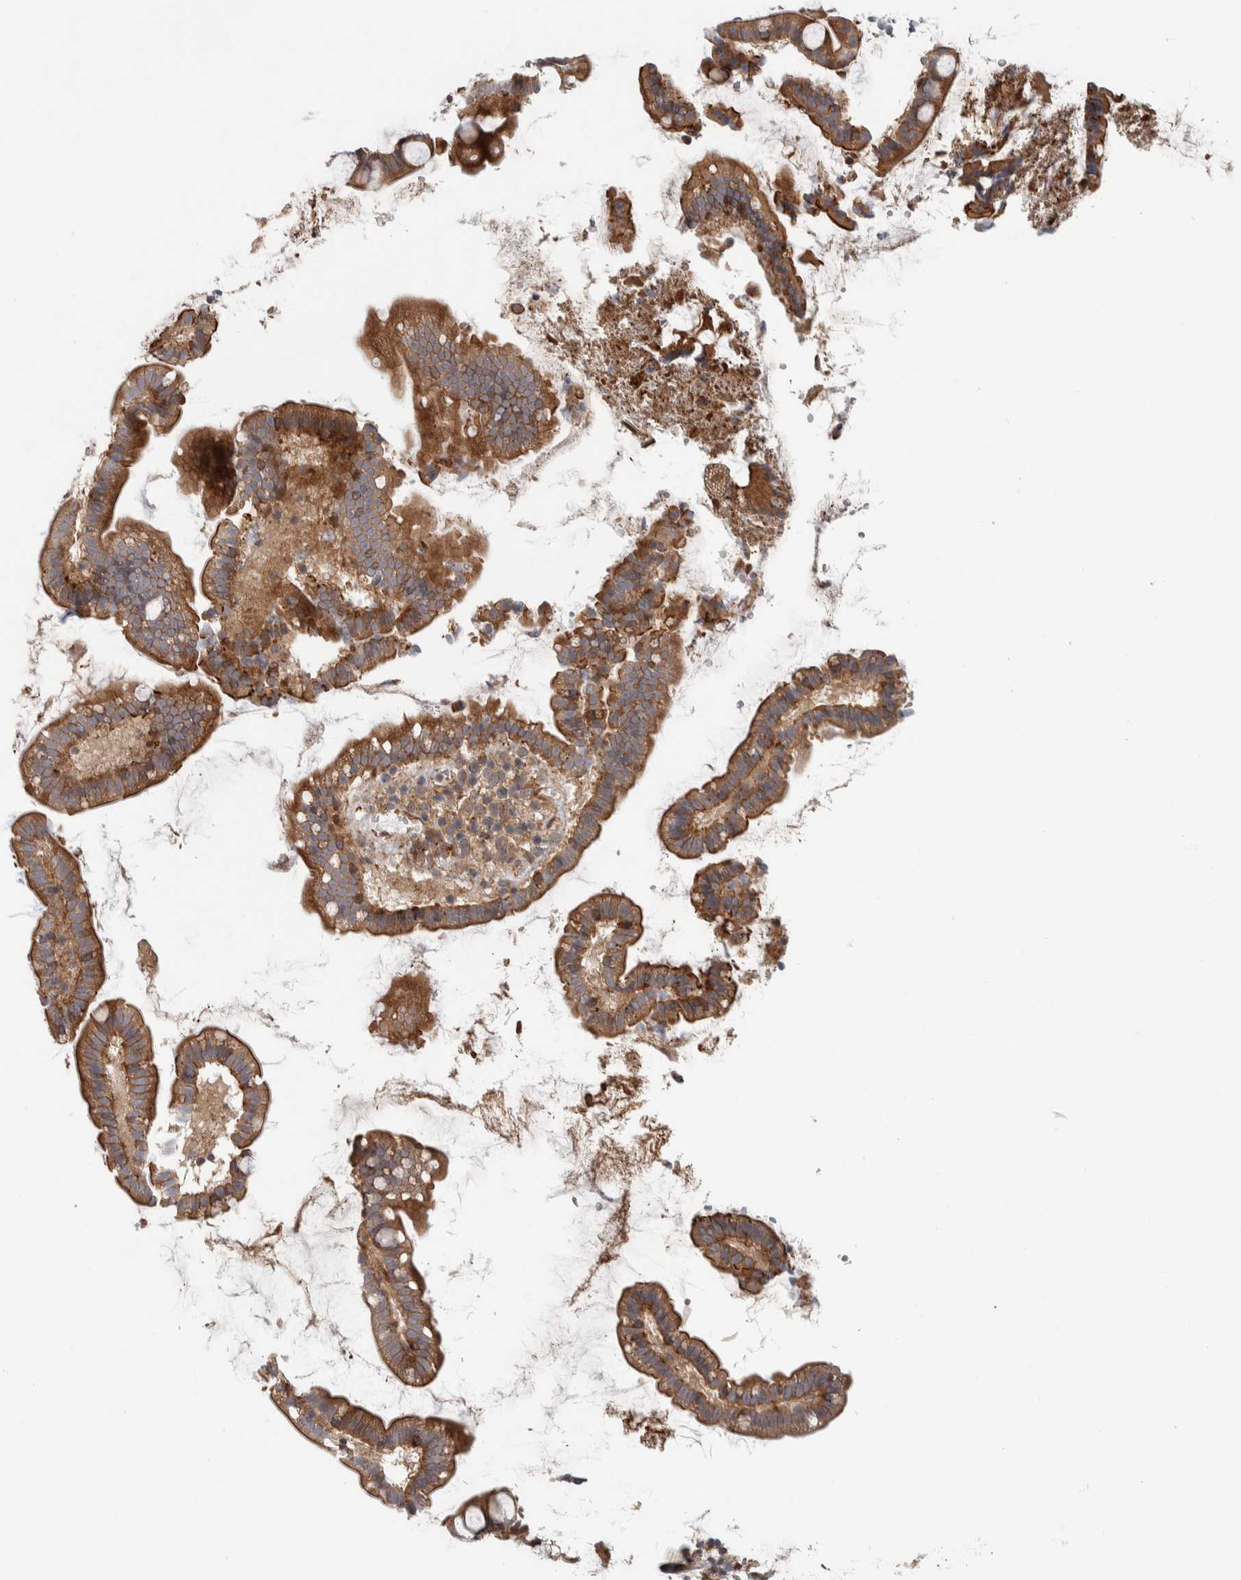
{"staining": {"intensity": "moderate", "quantity": ">75%", "location": "cytoplasmic/membranous"}, "tissue": "small intestine", "cell_type": "Glandular cells", "image_type": "normal", "snomed": [{"axis": "morphology", "description": "Normal tissue, NOS"}, {"axis": "topography", "description": "Small intestine"}], "caption": "Moderate cytoplasmic/membranous staining for a protein is appreciated in about >75% of glandular cells of normal small intestine using immunohistochemistry.", "gene": "TBC1D31", "patient": {"sex": "female", "age": 84}}